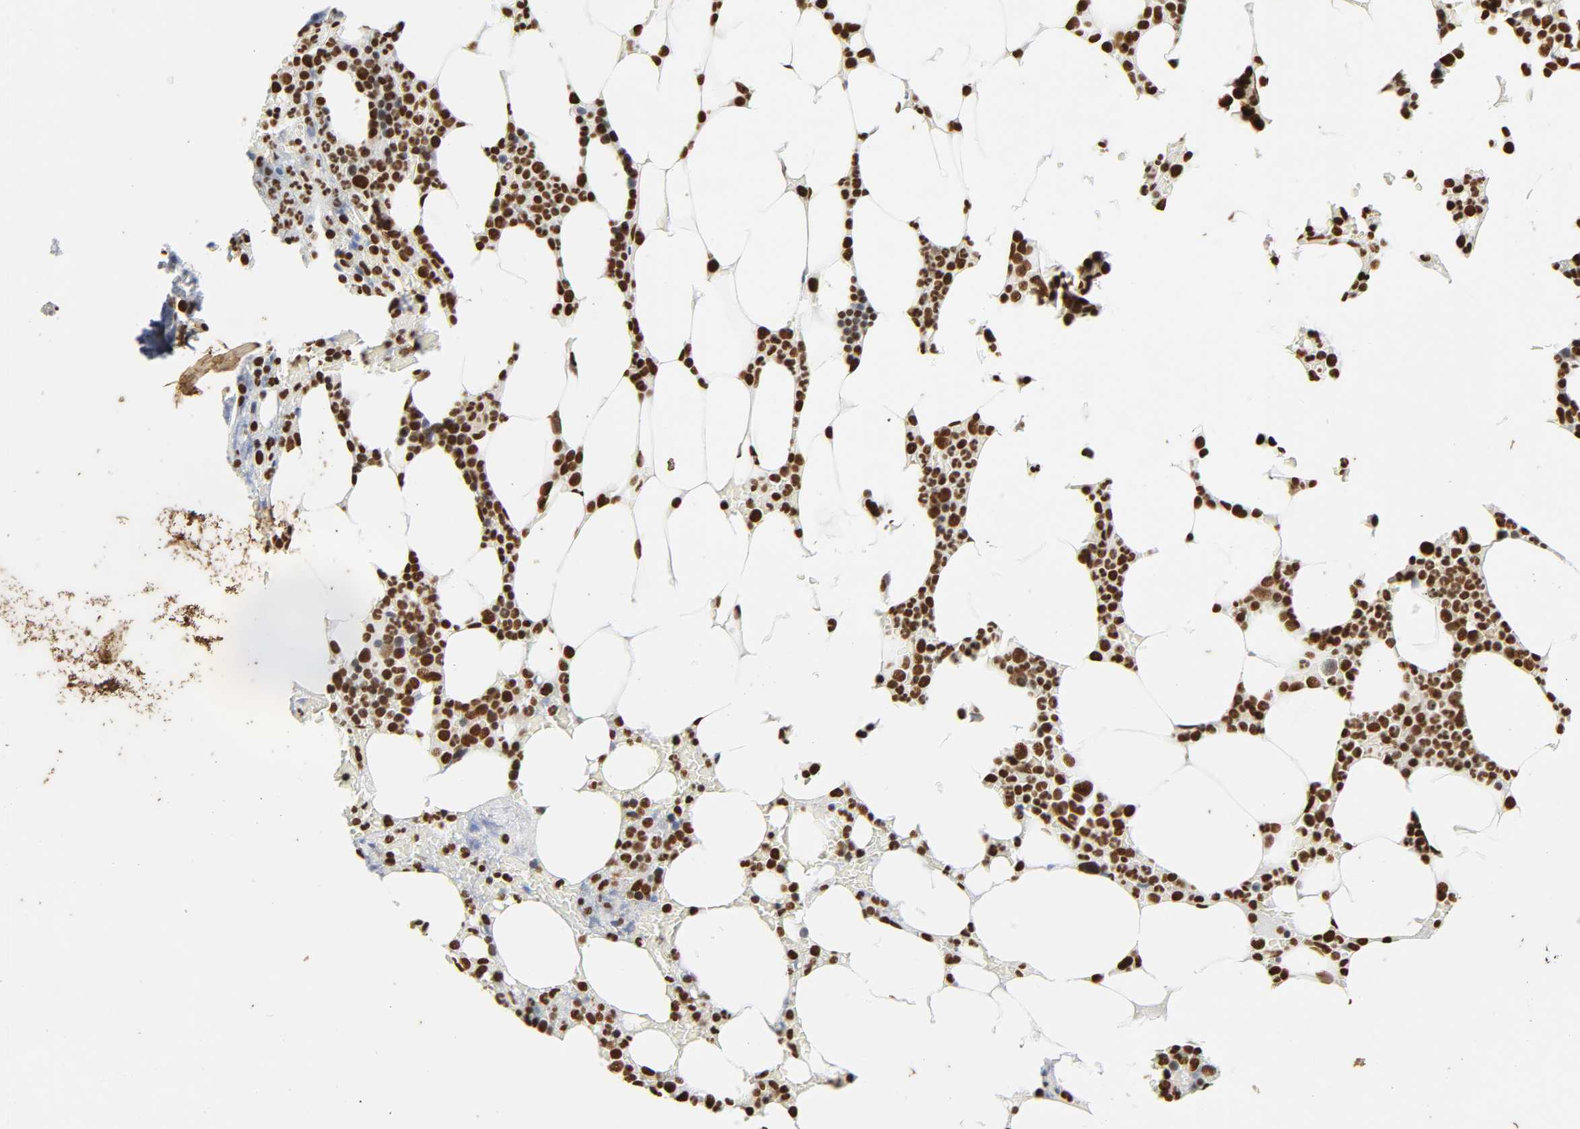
{"staining": {"intensity": "strong", "quantity": ">75%", "location": "nuclear"}, "tissue": "bone marrow", "cell_type": "Hematopoietic cells", "image_type": "normal", "snomed": [{"axis": "morphology", "description": "Normal tissue, NOS"}, {"axis": "topography", "description": "Bone marrow"}], "caption": "Immunohistochemical staining of normal human bone marrow displays >75% levels of strong nuclear protein positivity in about >75% of hematopoietic cells.", "gene": "HNRNPC", "patient": {"sex": "female", "age": 66}}